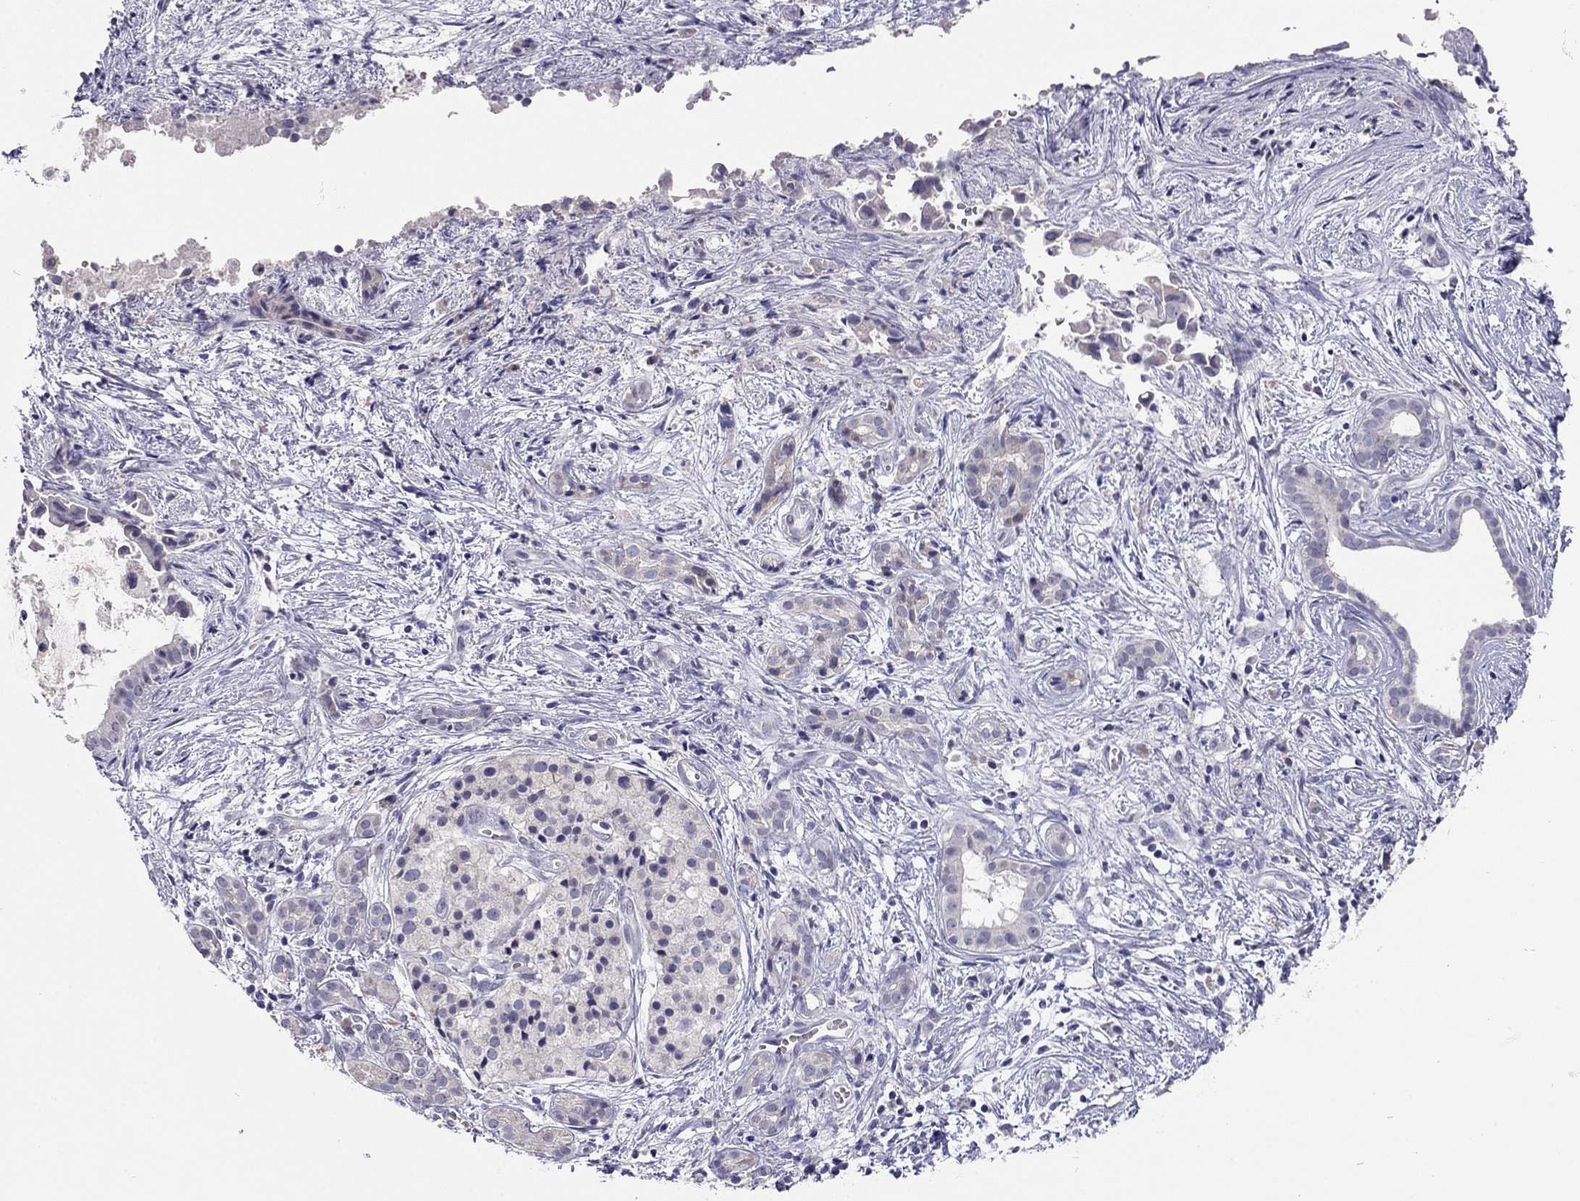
{"staining": {"intensity": "negative", "quantity": "none", "location": "none"}, "tissue": "pancreatic cancer", "cell_type": "Tumor cells", "image_type": "cancer", "snomed": [{"axis": "morphology", "description": "Adenocarcinoma, NOS"}, {"axis": "topography", "description": "Pancreas"}], "caption": "Immunohistochemistry of human pancreatic adenocarcinoma displays no positivity in tumor cells.", "gene": "SCARB1", "patient": {"sex": "male", "age": 61}}